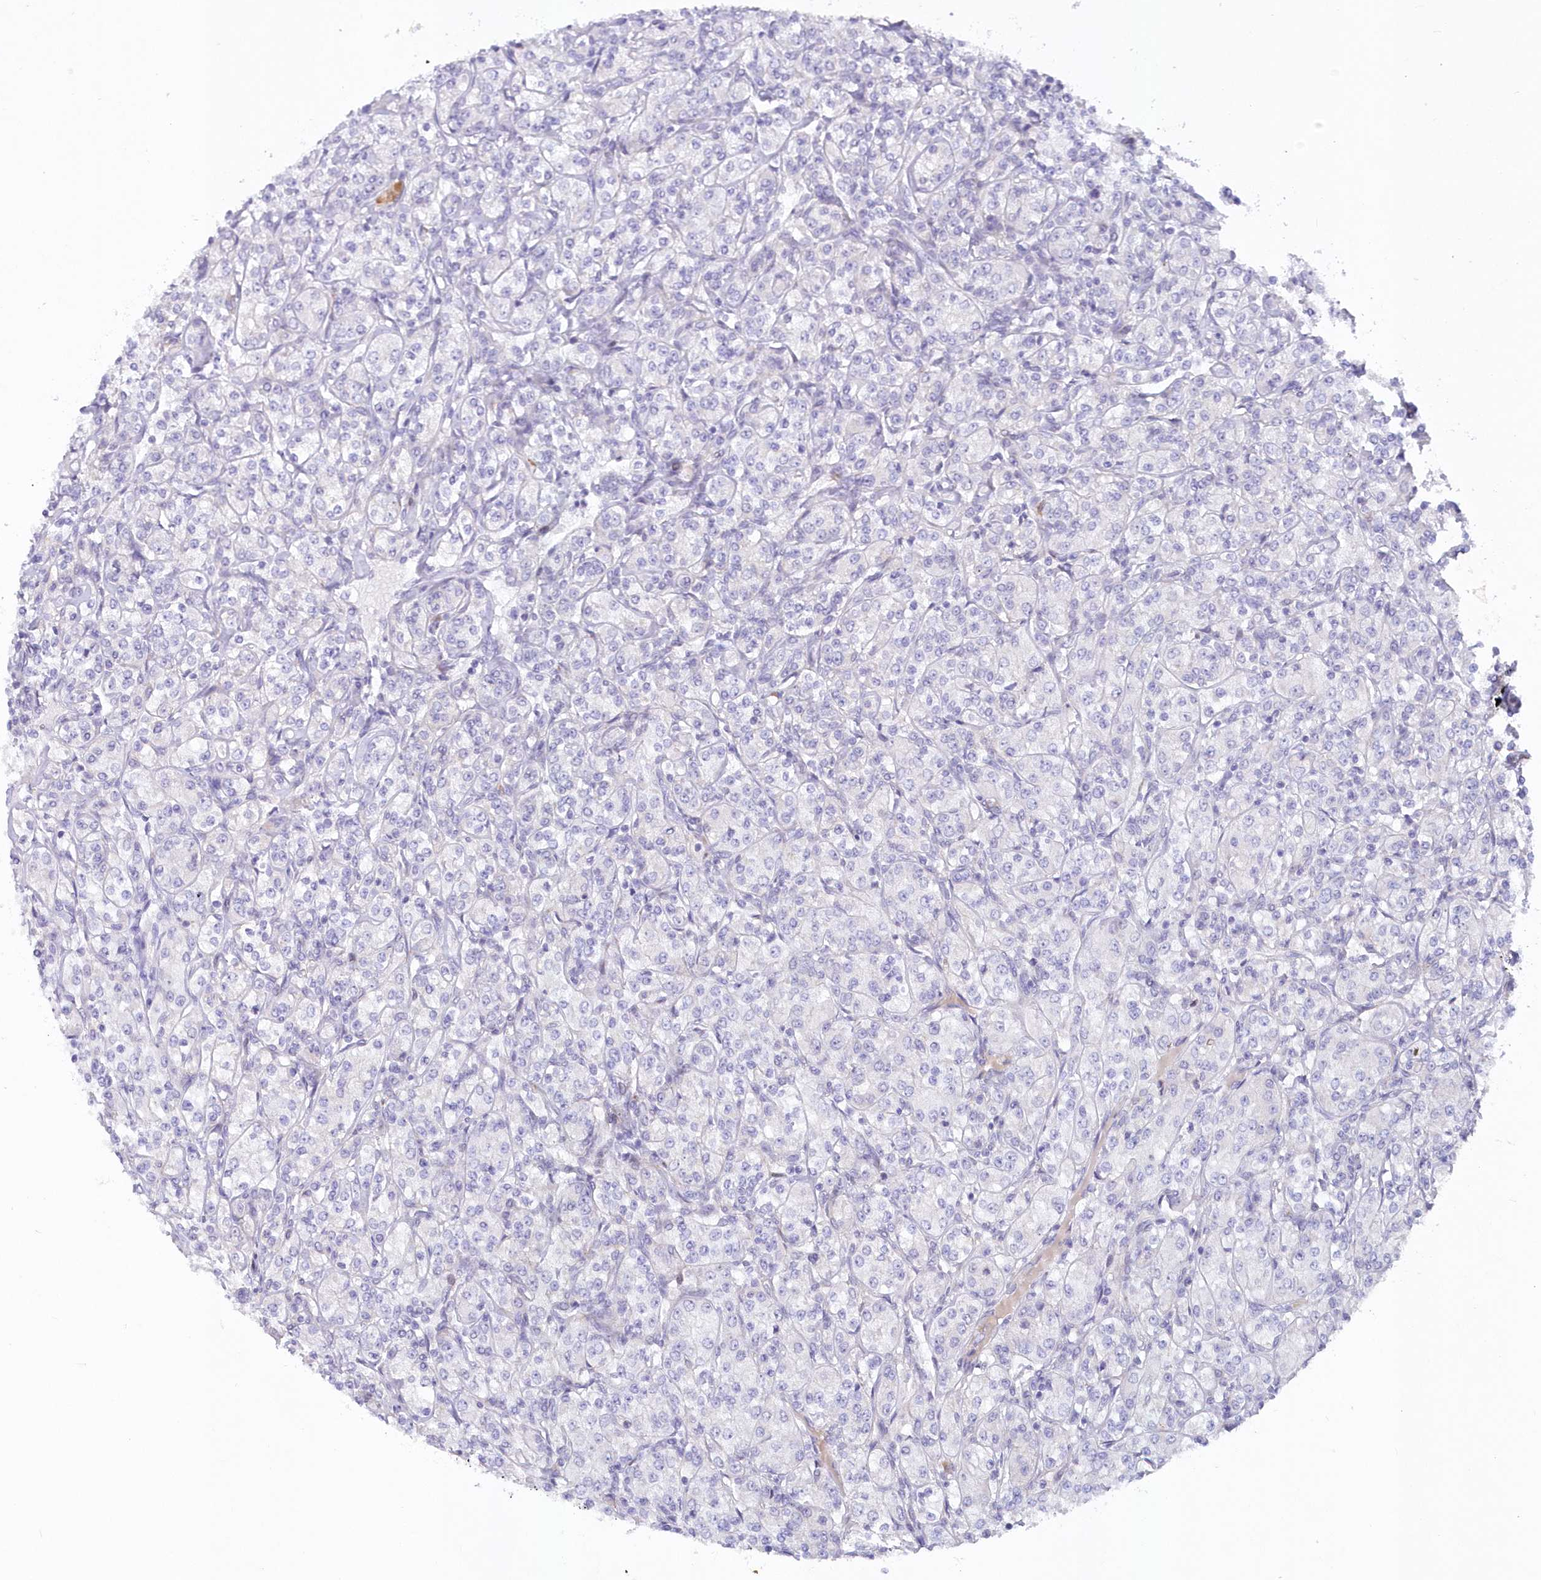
{"staining": {"intensity": "negative", "quantity": "none", "location": "none"}, "tissue": "renal cancer", "cell_type": "Tumor cells", "image_type": "cancer", "snomed": [{"axis": "morphology", "description": "Adenocarcinoma, NOS"}, {"axis": "topography", "description": "Kidney"}], "caption": "The IHC image has no significant staining in tumor cells of adenocarcinoma (renal) tissue.", "gene": "SNED1", "patient": {"sex": "male", "age": 77}}